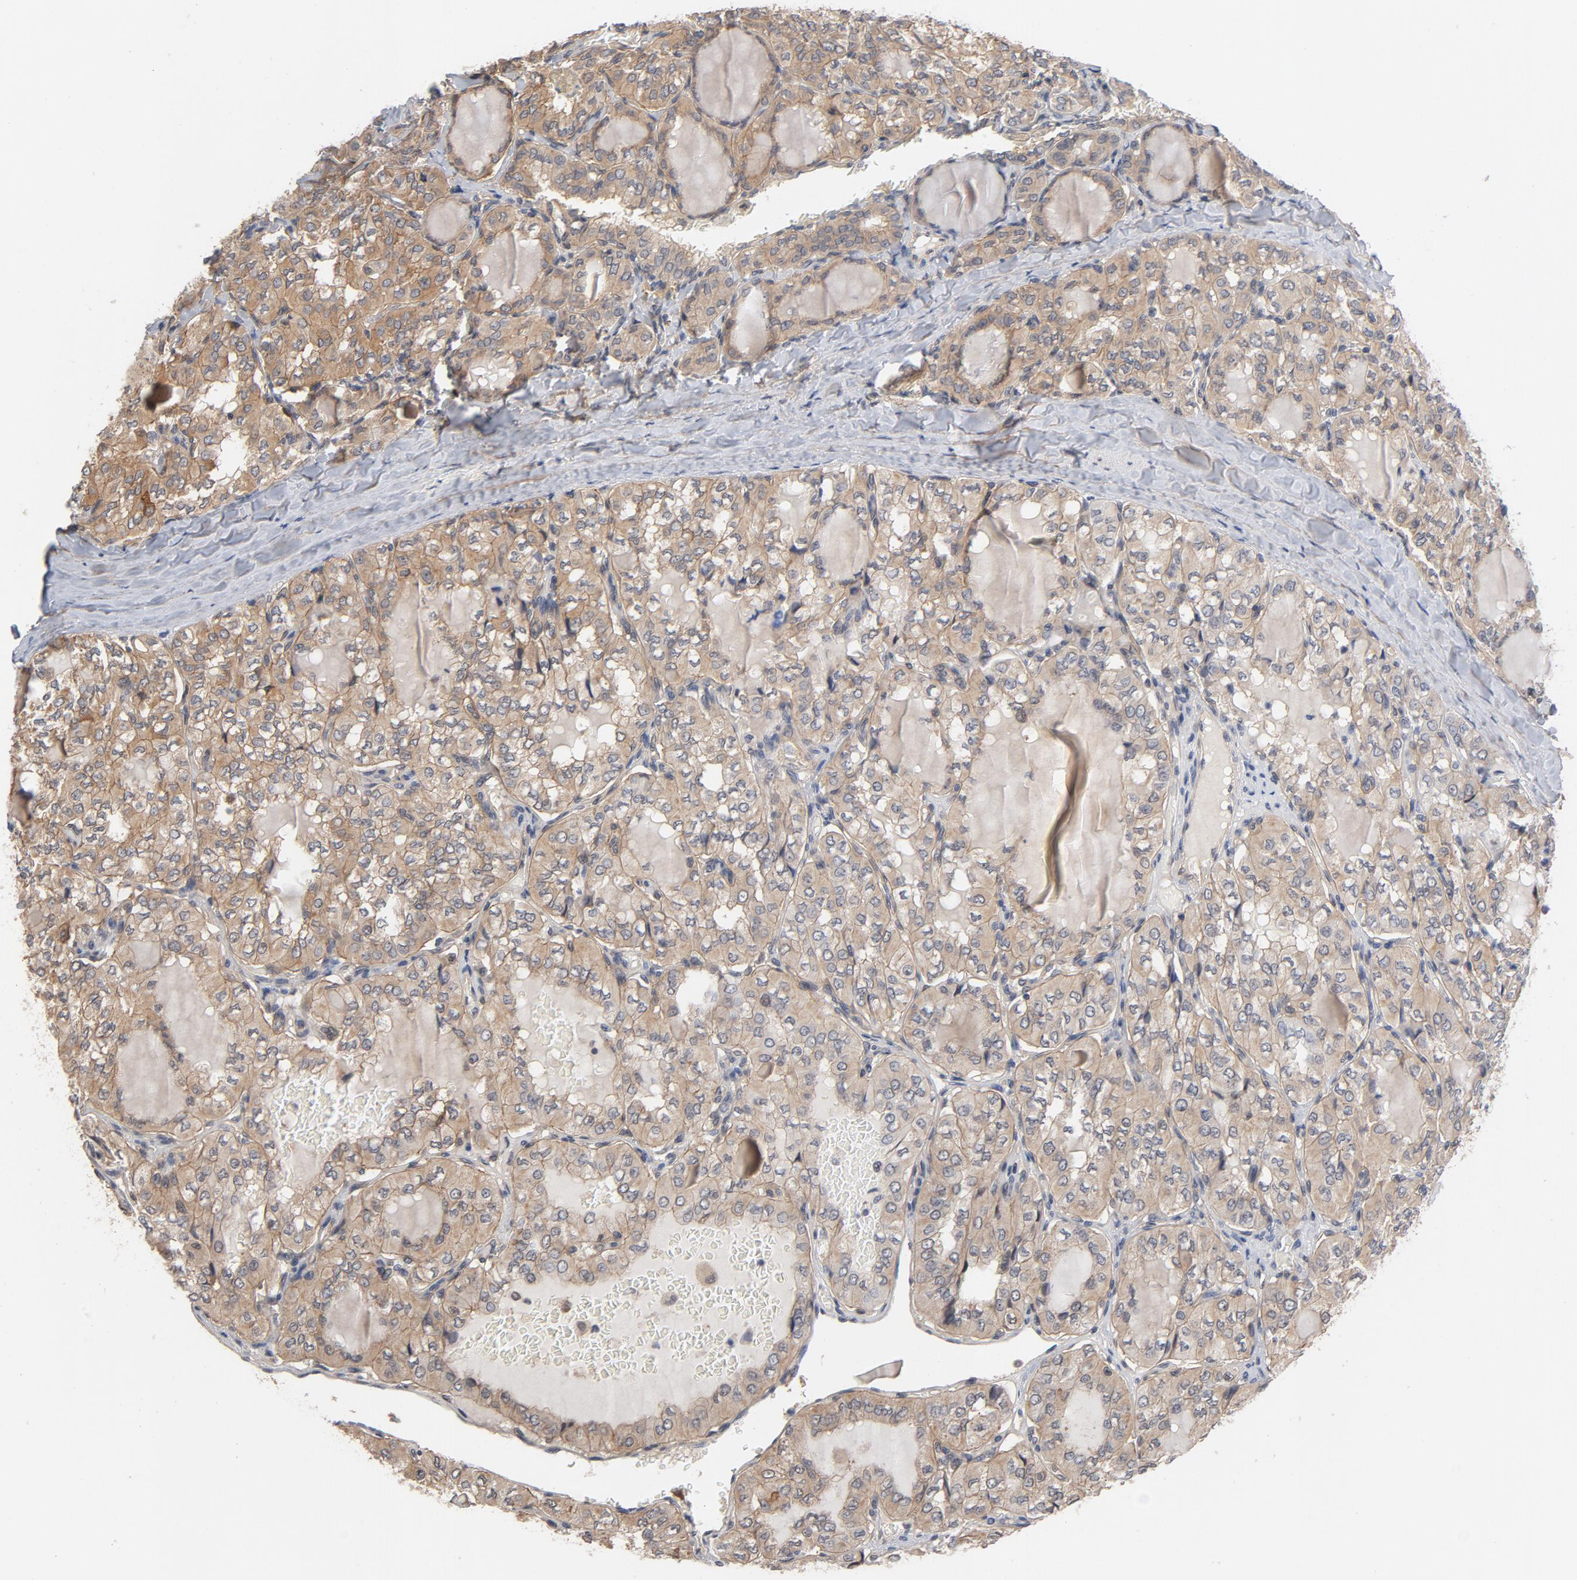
{"staining": {"intensity": "weak", "quantity": ">75%", "location": "cytoplasmic/membranous"}, "tissue": "thyroid cancer", "cell_type": "Tumor cells", "image_type": "cancer", "snomed": [{"axis": "morphology", "description": "Papillary adenocarcinoma, NOS"}, {"axis": "topography", "description": "Thyroid gland"}], "caption": "Immunohistochemistry (IHC) of human thyroid cancer (papillary adenocarcinoma) shows low levels of weak cytoplasmic/membranous staining in approximately >75% of tumor cells. The staining is performed using DAB (3,3'-diaminobenzidine) brown chromogen to label protein expression. The nuclei are counter-stained blue using hematoxylin.", "gene": "PITPNM2", "patient": {"sex": "male", "age": 20}}